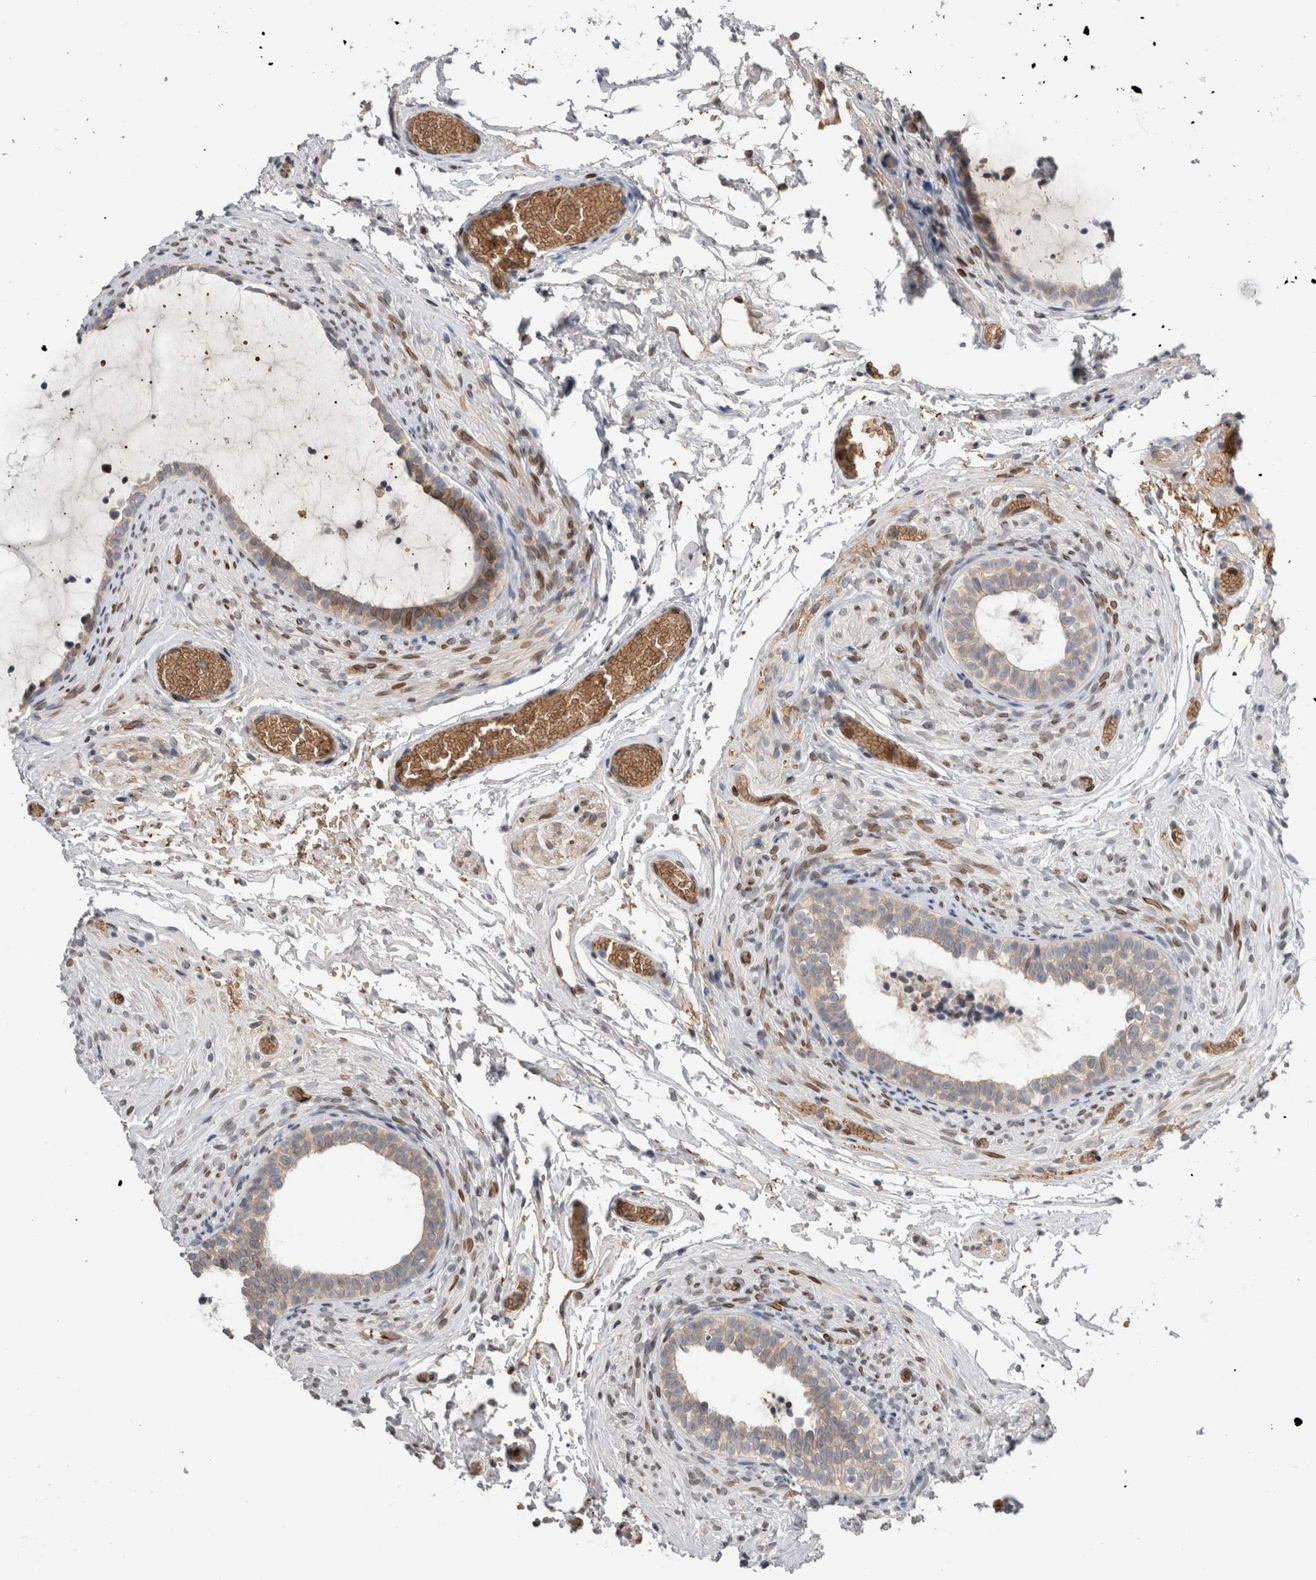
{"staining": {"intensity": "moderate", "quantity": "25%-75%", "location": "cytoplasmic/membranous"}, "tissue": "epididymis", "cell_type": "Glandular cells", "image_type": "normal", "snomed": [{"axis": "morphology", "description": "Normal tissue, NOS"}, {"axis": "topography", "description": "Epididymis"}], "caption": "Immunohistochemistry histopathology image of benign epididymis: epididymis stained using immunohistochemistry demonstrates medium levels of moderate protein expression localized specifically in the cytoplasmic/membranous of glandular cells, appearing as a cytoplasmic/membranous brown color.", "gene": "DMTN", "patient": {"sex": "male", "age": 5}}